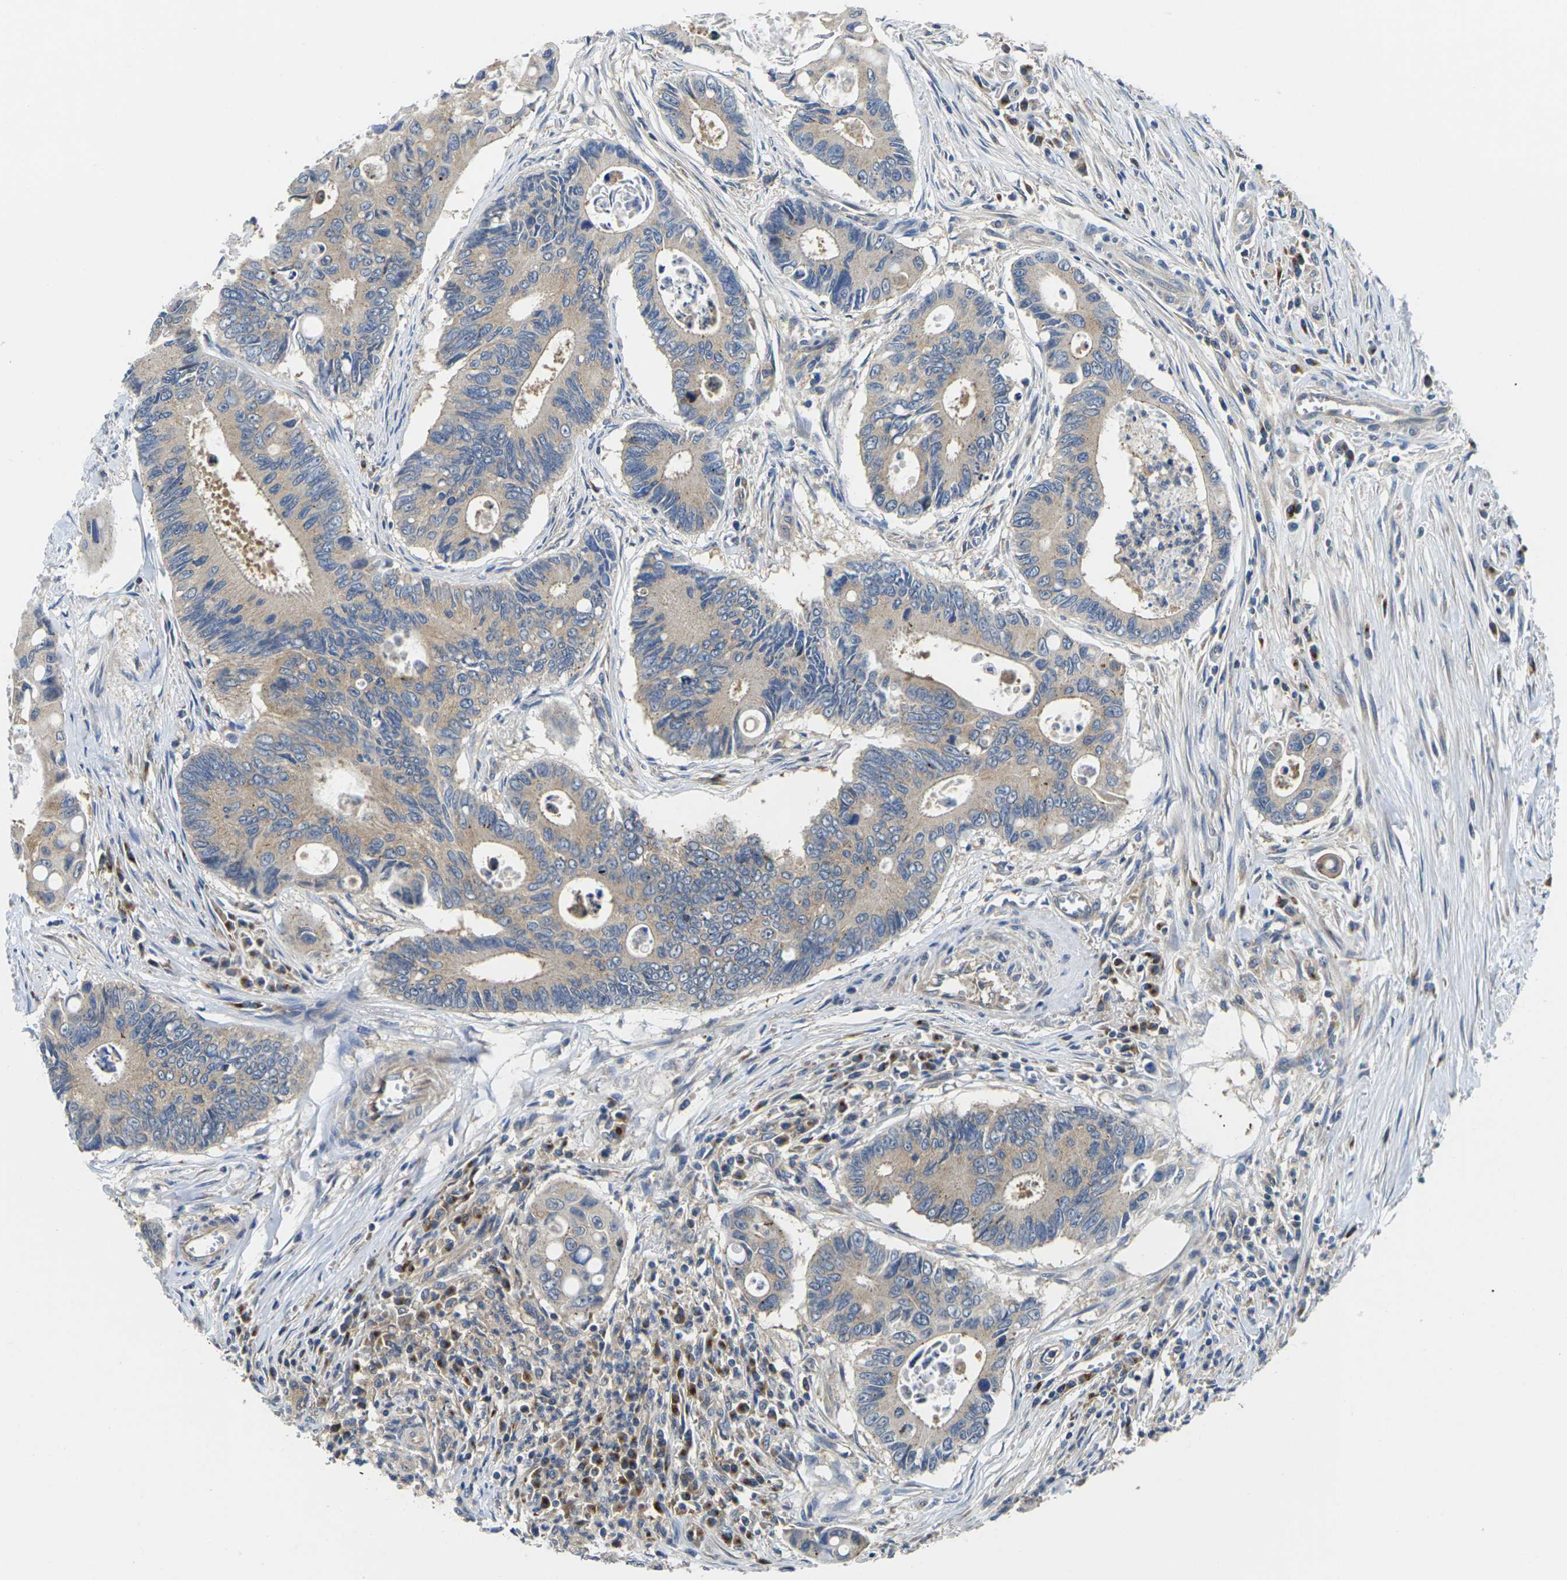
{"staining": {"intensity": "weak", "quantity": ">75%", "location": "cytoplasmic/membranous"}, "tissue": "colorectal cancer", "cell_type": "Tumor cells", "image_type": "cancer", "snomed": [{"axis": "morphology", "description": "Inflammation, NOS"}, {"axis": "morphology", "description": "Adenocarcinoma, NOS"}, {"axis": "topography", "description": "Colon"}], "caption": "Immunohistochemistry (IHC) of colorectal cancer shows low levels of weak cytoplasmic/membranous staining in about >75% of tumor cells.", "gene": "TMCC2", "patient": {"sex": "male", "age": 72}}